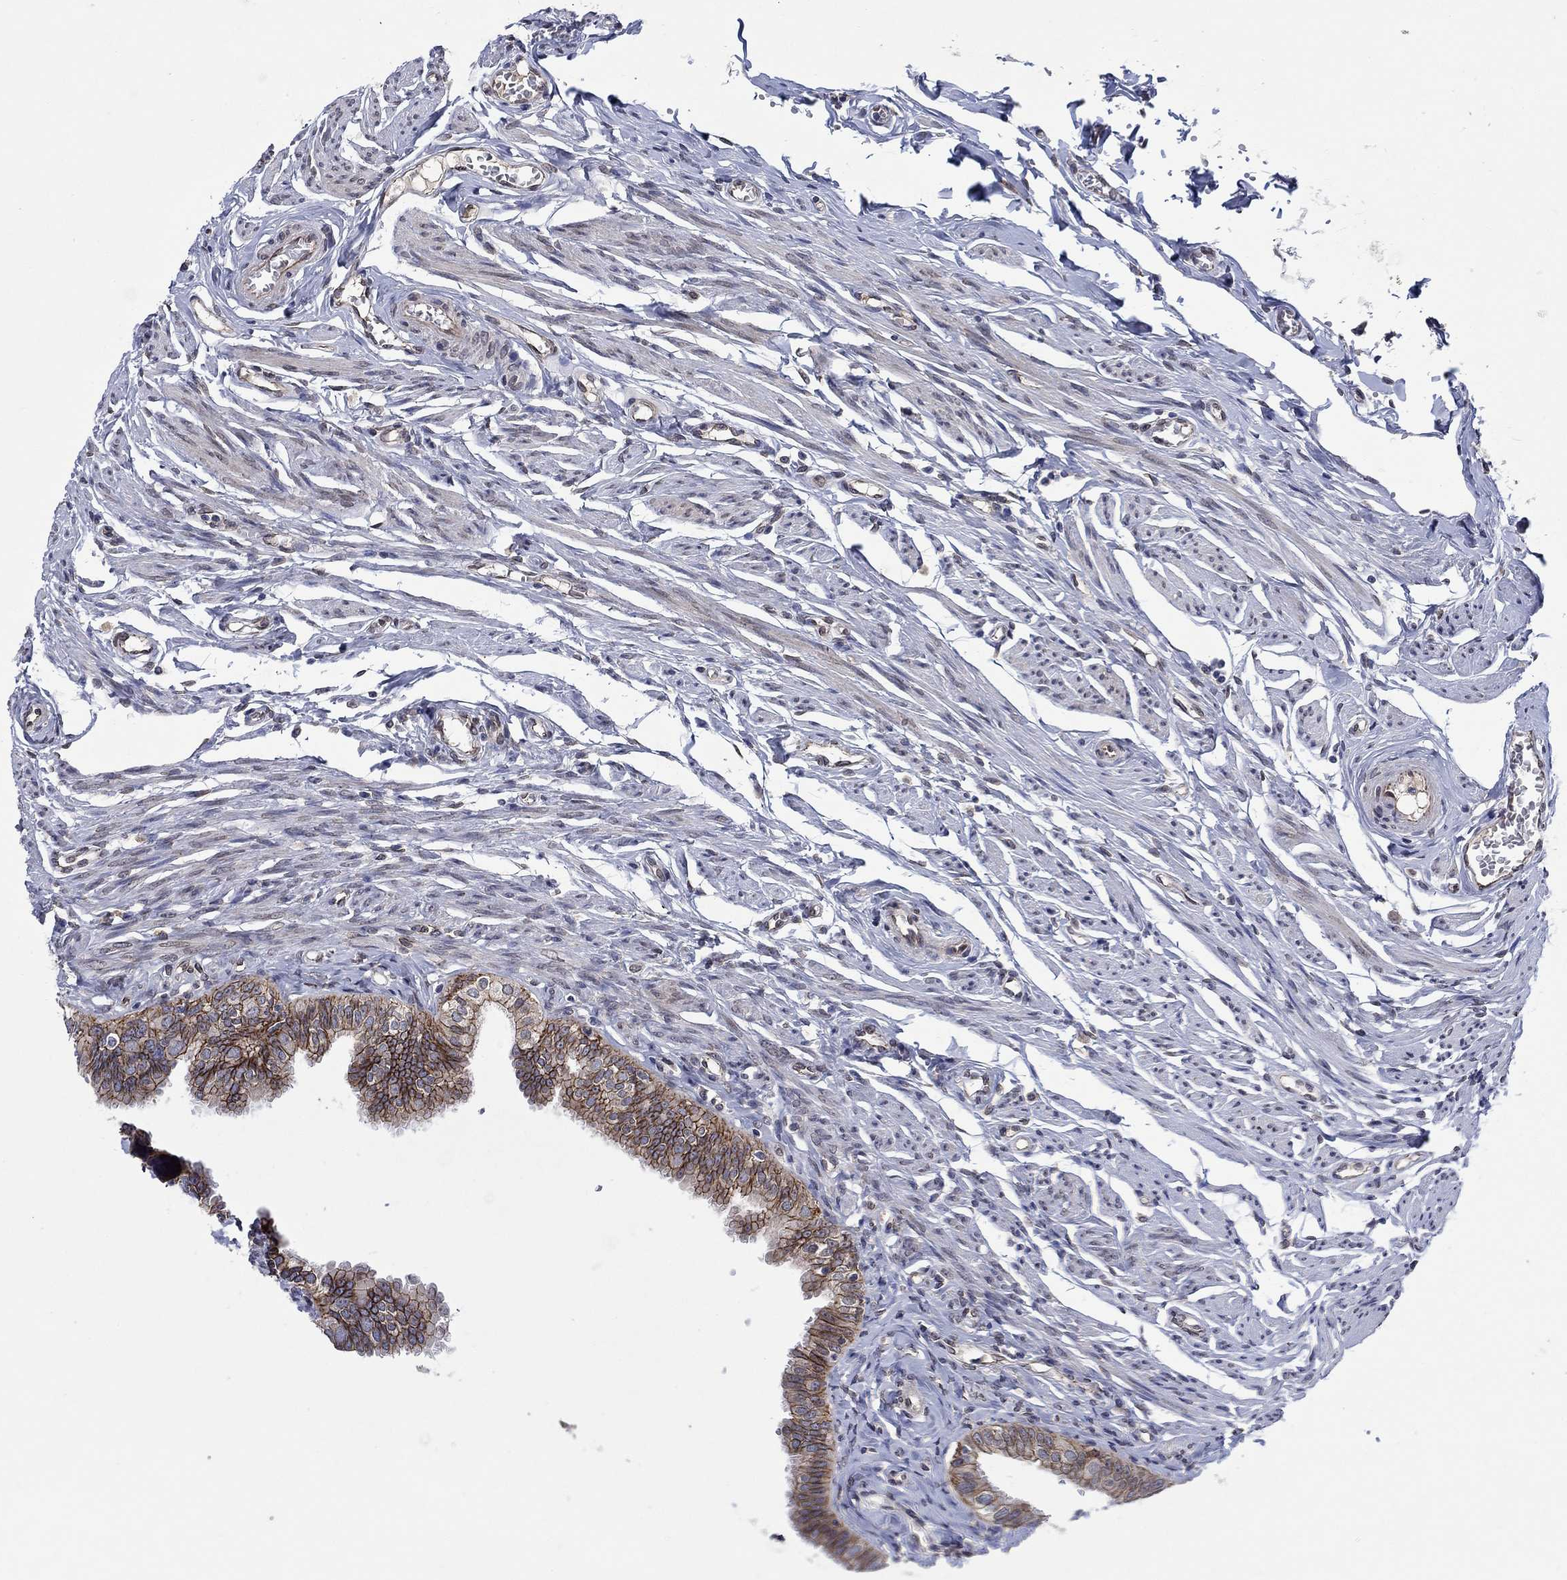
{"staining": {"intensity": "moderate", "quantity": ">75%", "location": "cytoplasmic/membranous"}, "tissue": "fallopian tube", "cell_type": "Glandular cells", "image_type": "normal", "snomed": [{"axis": "morphology", "description": "Normal tissue, NOS"}, {"axis": "topography", "description": "Fallopian tube"}], "caption": "Immunohistochemical staining of normal fallopian tube reveals medium levels of moderate cytoplasmic/membranous positivity in approximately >75% of glandular cells. The staining is performed using DAB (3,3'-diaminobenzidine) brown chromogen to label protein expression. The nuclei are counter-stained blue using hematoxylin.", "gene": "EMC9", "patient": {"sex": "female", "age": 54}}